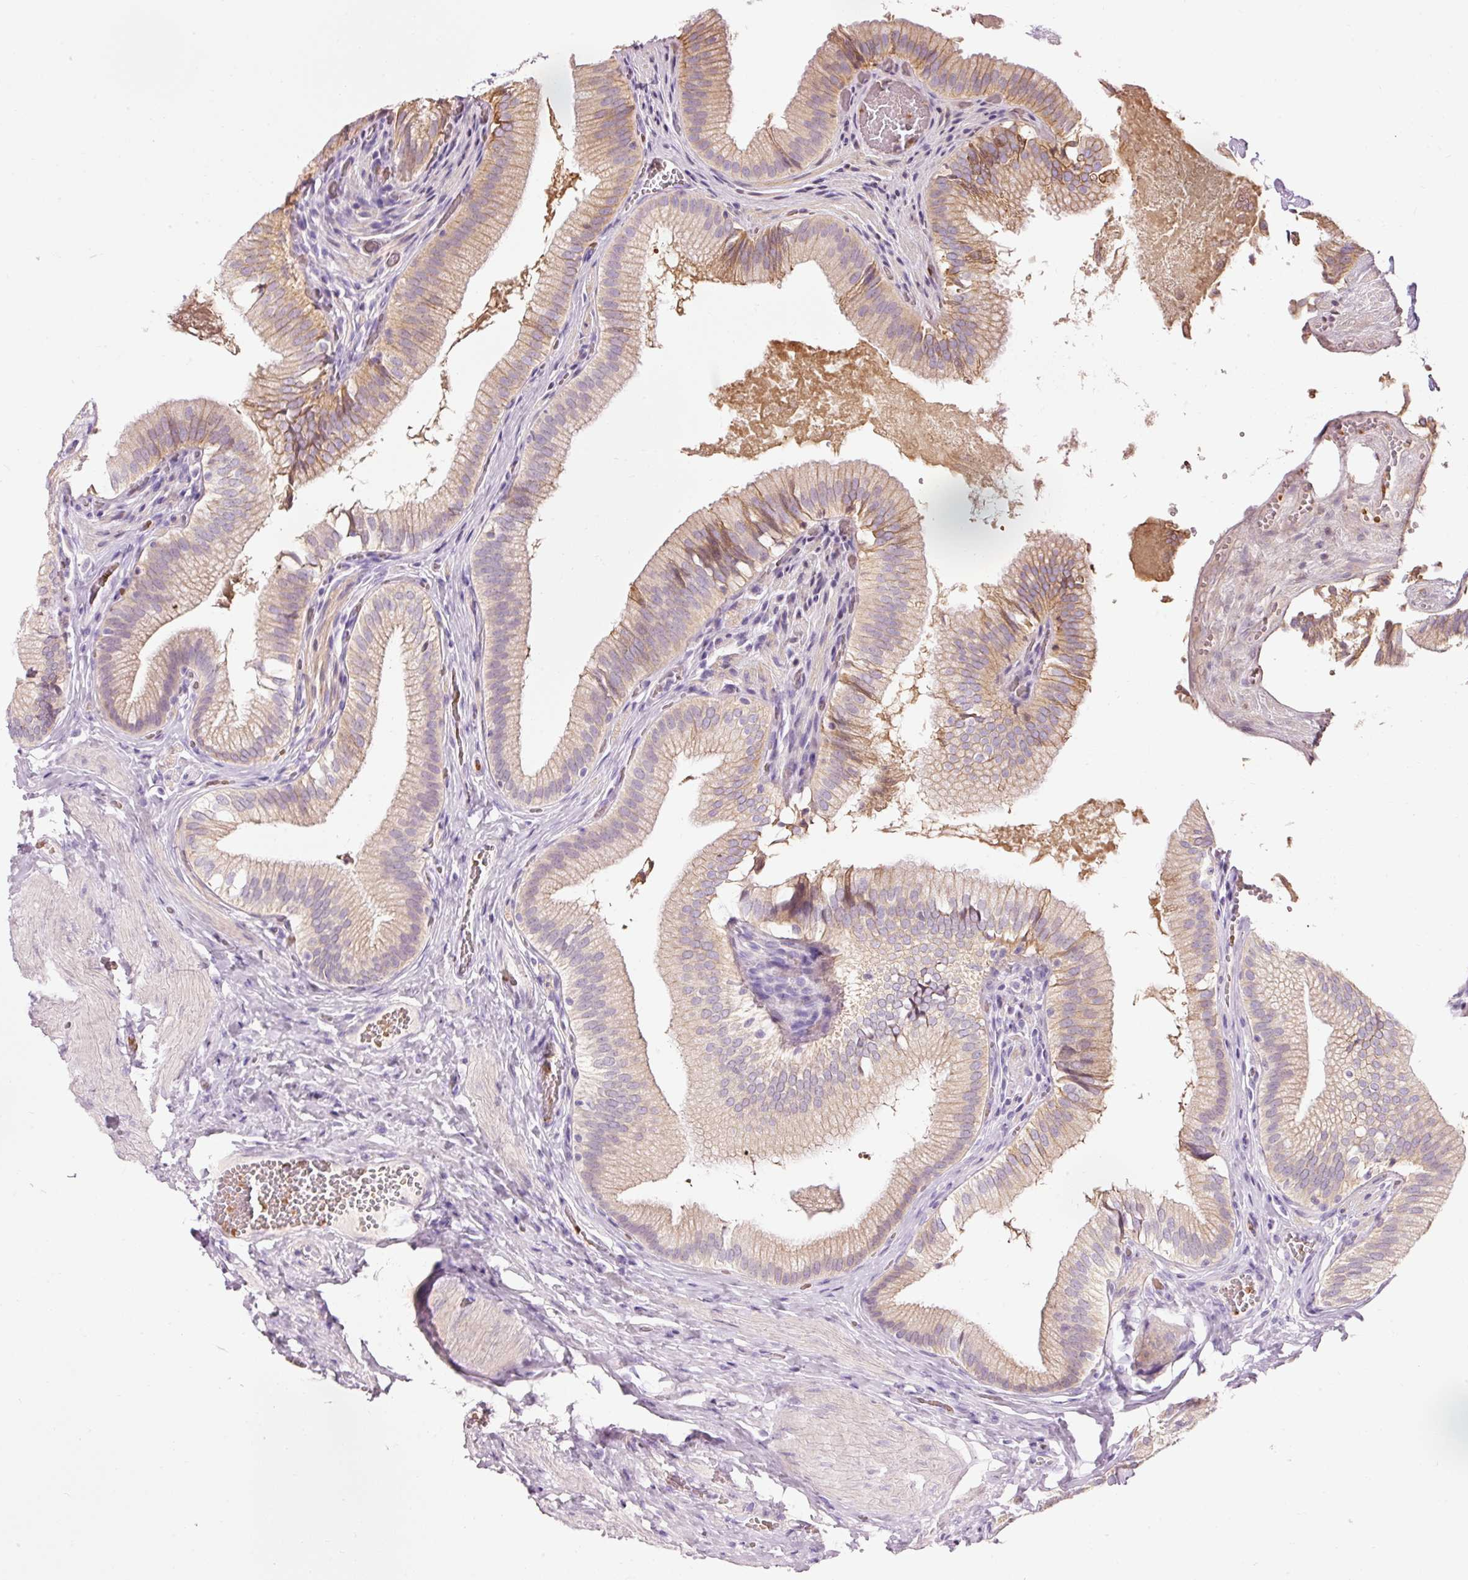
{"staining": {"intensity": "strong", "quantity": "25%-75%", "location": "cytoplasmic/membranous"}, "tissue": "gallbladder", "cell_type": "Glandular cells", "image_type": "normal", "snomed": [{"axis": "morphology", "description": "Normal tissue, NOS"}, {"axis": "topography", "description": "Gallbladder"}, {"axis": "topography", "description": "Peripheral nerve tissue"}], "caption": "This is an image of immunohistochemistry staining of normal gallbladder, which shows strong expression in the cytoplasmic/membranous of glandular cells.", "gene": "DHRS11", "patient": {"sex": "male", "age": 17}}